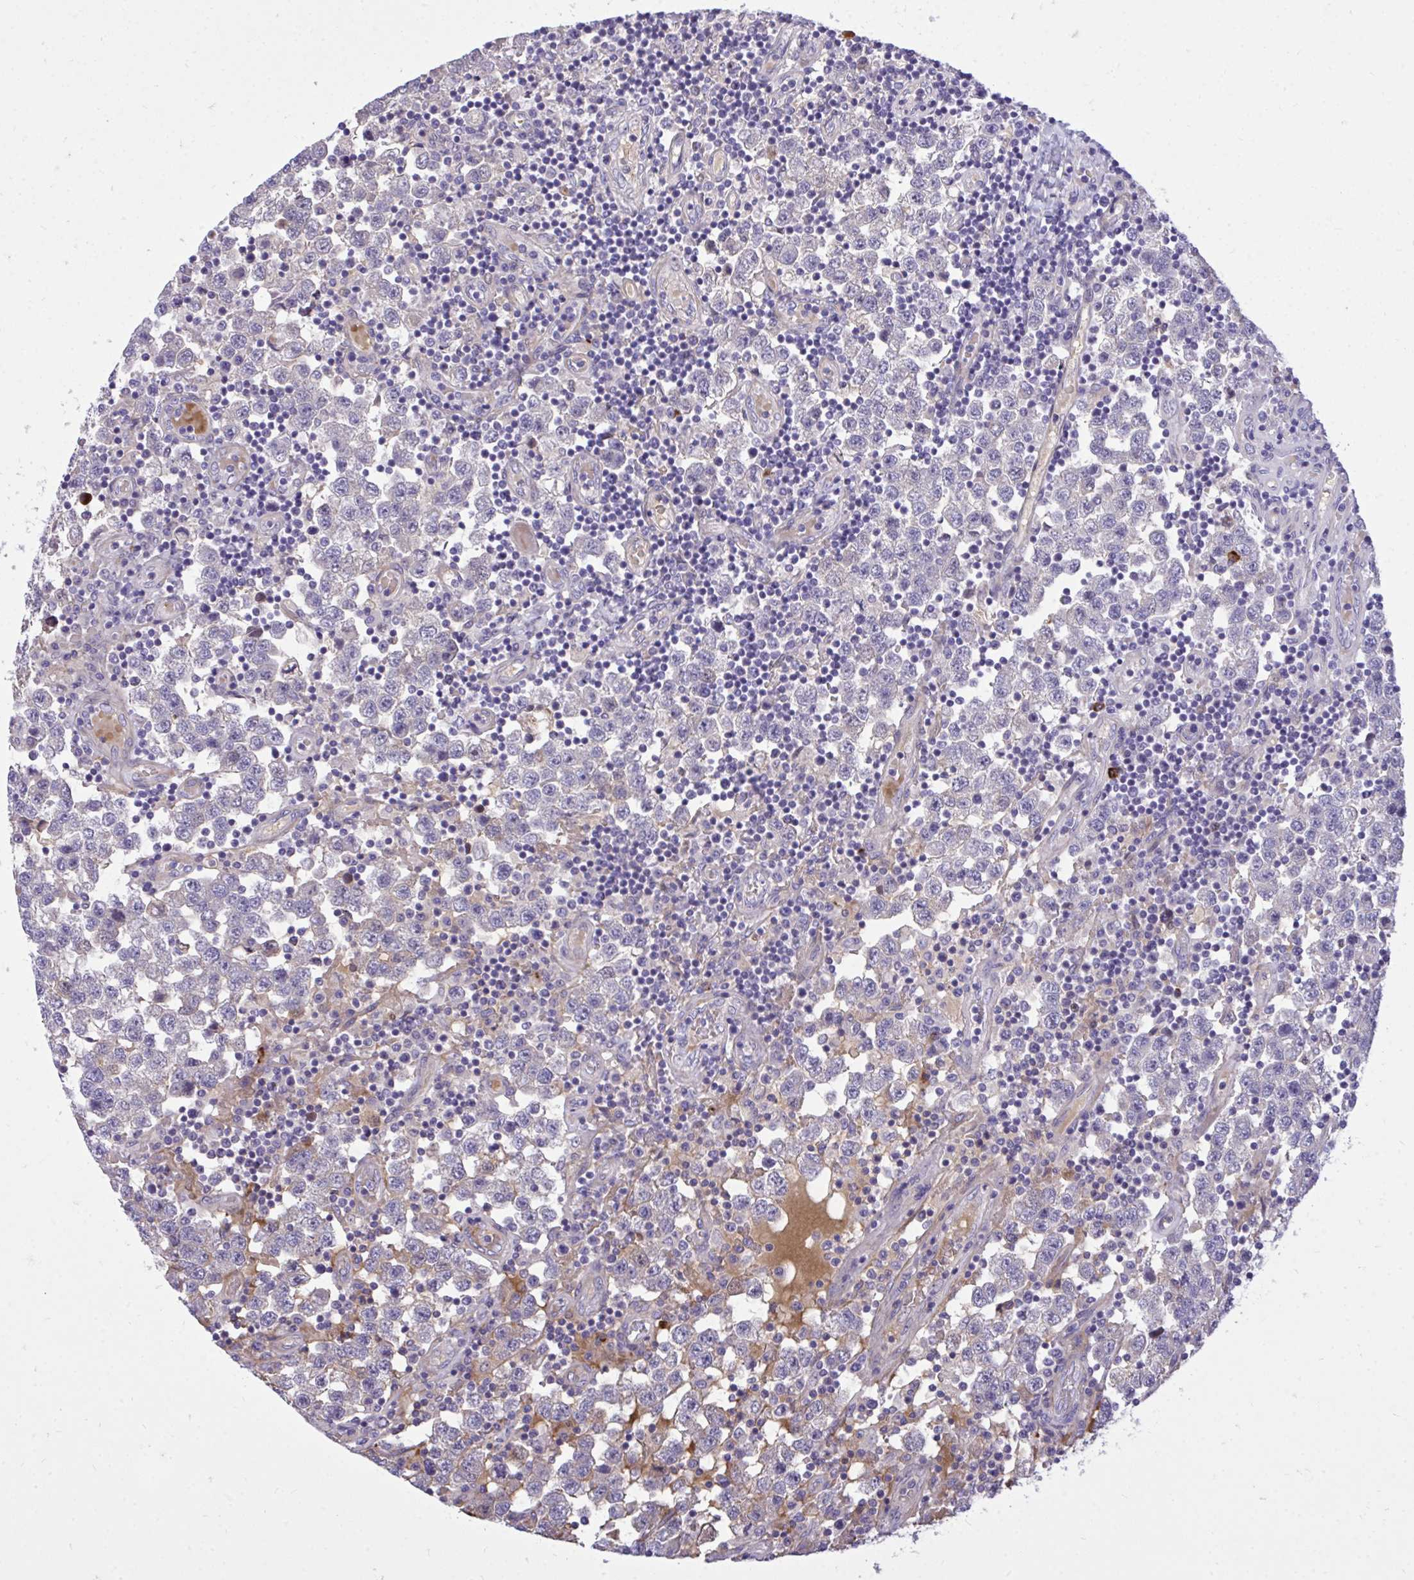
{"staining": {"intensity": "negative", "quantity": "none", "location": "none"}, "tissue": "testis cancer", "cell_type": "Tumor cells", "image_type": "cancer", "snomed": [{"axis": "morphology", "description": "Seminoma, NOS"}, {"axis": "topography", "description": "Testis"}], "caption": "Photomicrograph shows no protein expression in tumor cells of testis seminoma tissue.", "gene": "HMBOX1", "patient": {"sex": "male", "age": 34}}